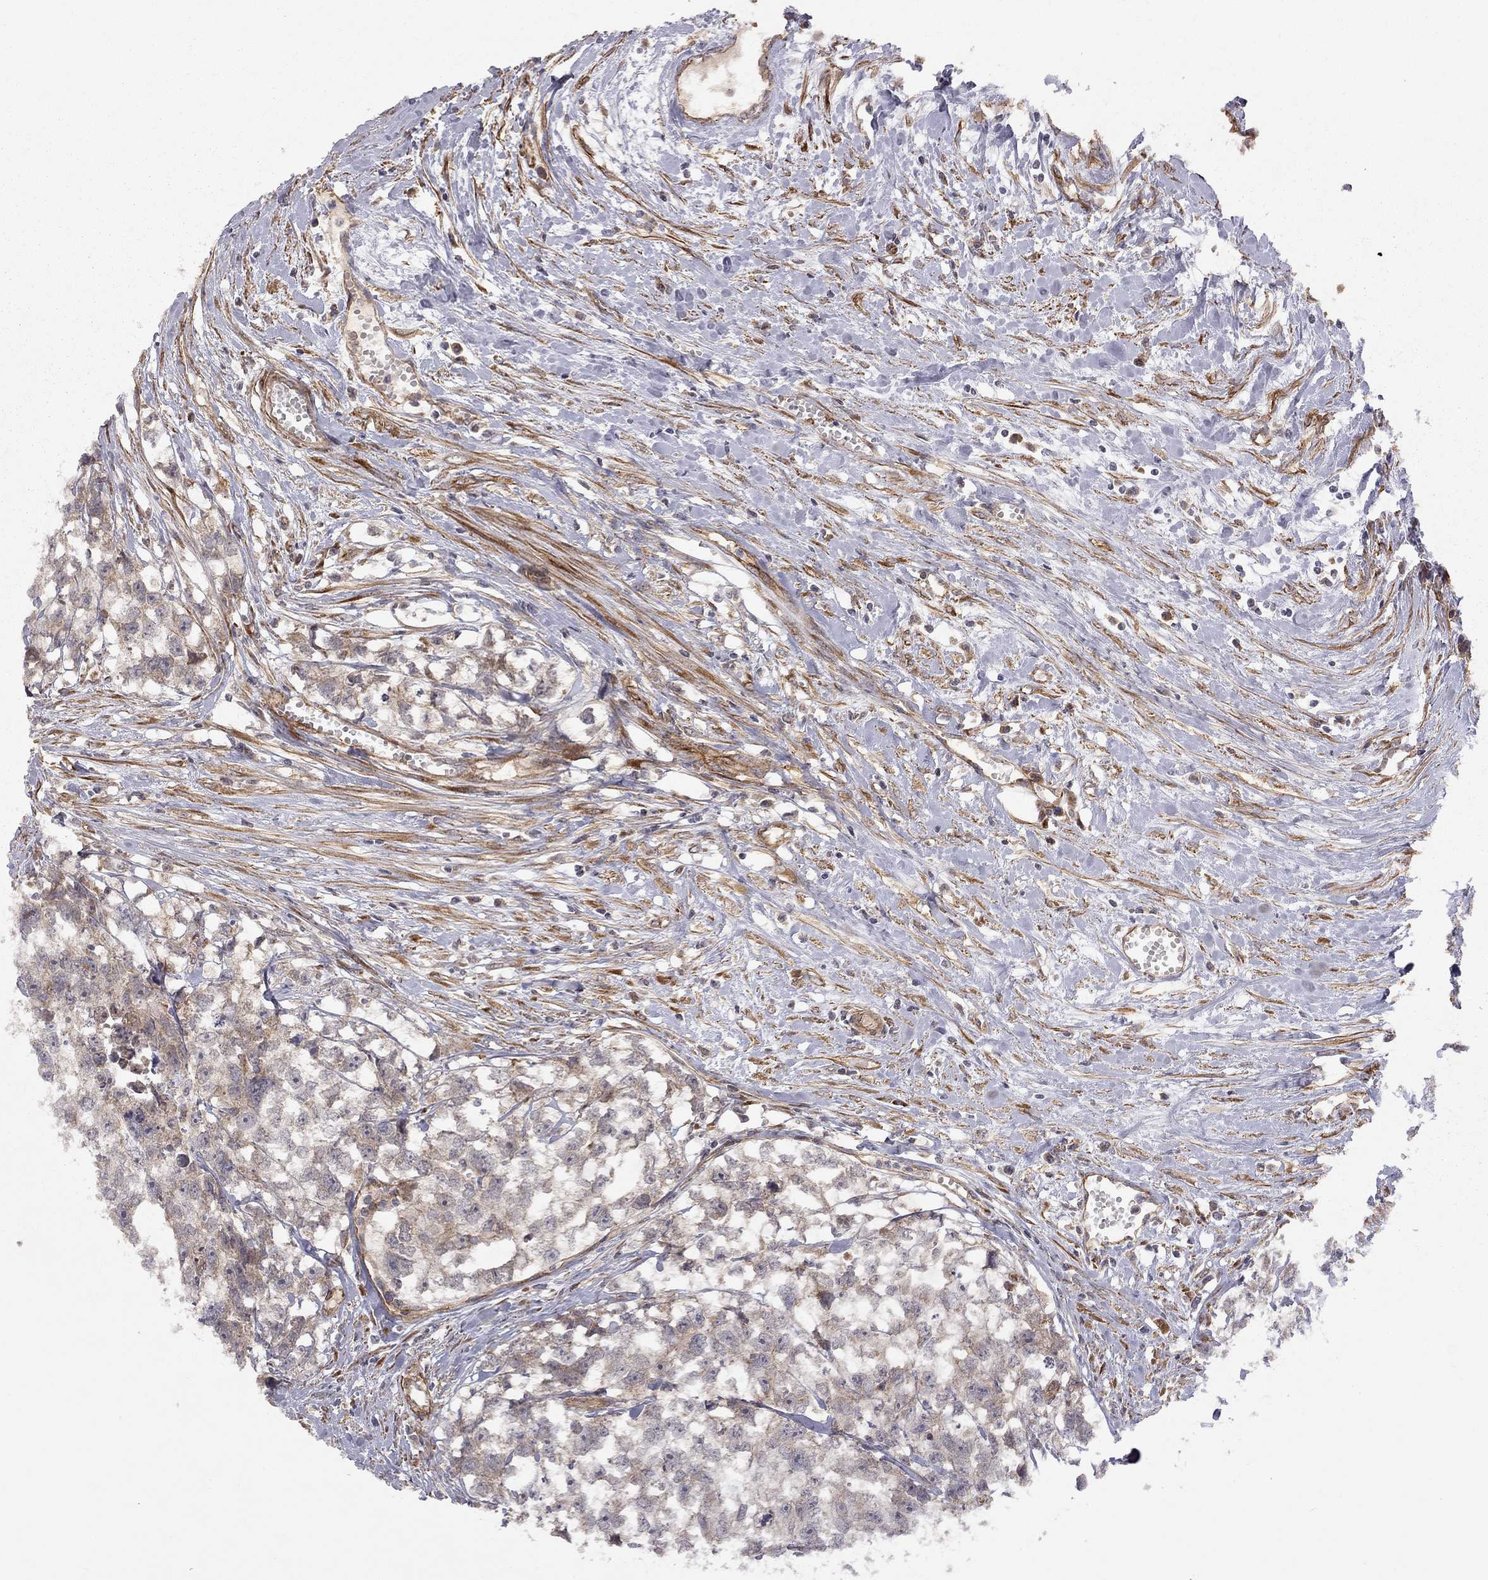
{"staining": {"intensity": "weak", "quantity": "25%-75%", "location": "cytoplasmic/membranous"}, "tissue": "testis cancer", "cell_type": "Tumor cells", "image_type": "cancer", "snomed": [{"axis": "morphology", "description": "Carcinoma, Embryonal, NOS"}, {"axis": "morphology", "description": "Teratoma, malignant, NOS"}, {"axis": "topography", "description": "Testis"}], "caption": "Immunohistochemistry photomicrograph of neoplastic tissue: testis embryonal carcinoma stained using immunohistochemistry demonstrates low levels of weak protein expression localized specifically in the cytoplasmic/membranous of tumor cells, appearing as a cytoplasmic/membranous brown color.", "gene": "EXOC3L2", "patient": {"sex": "male", "age": 44}}